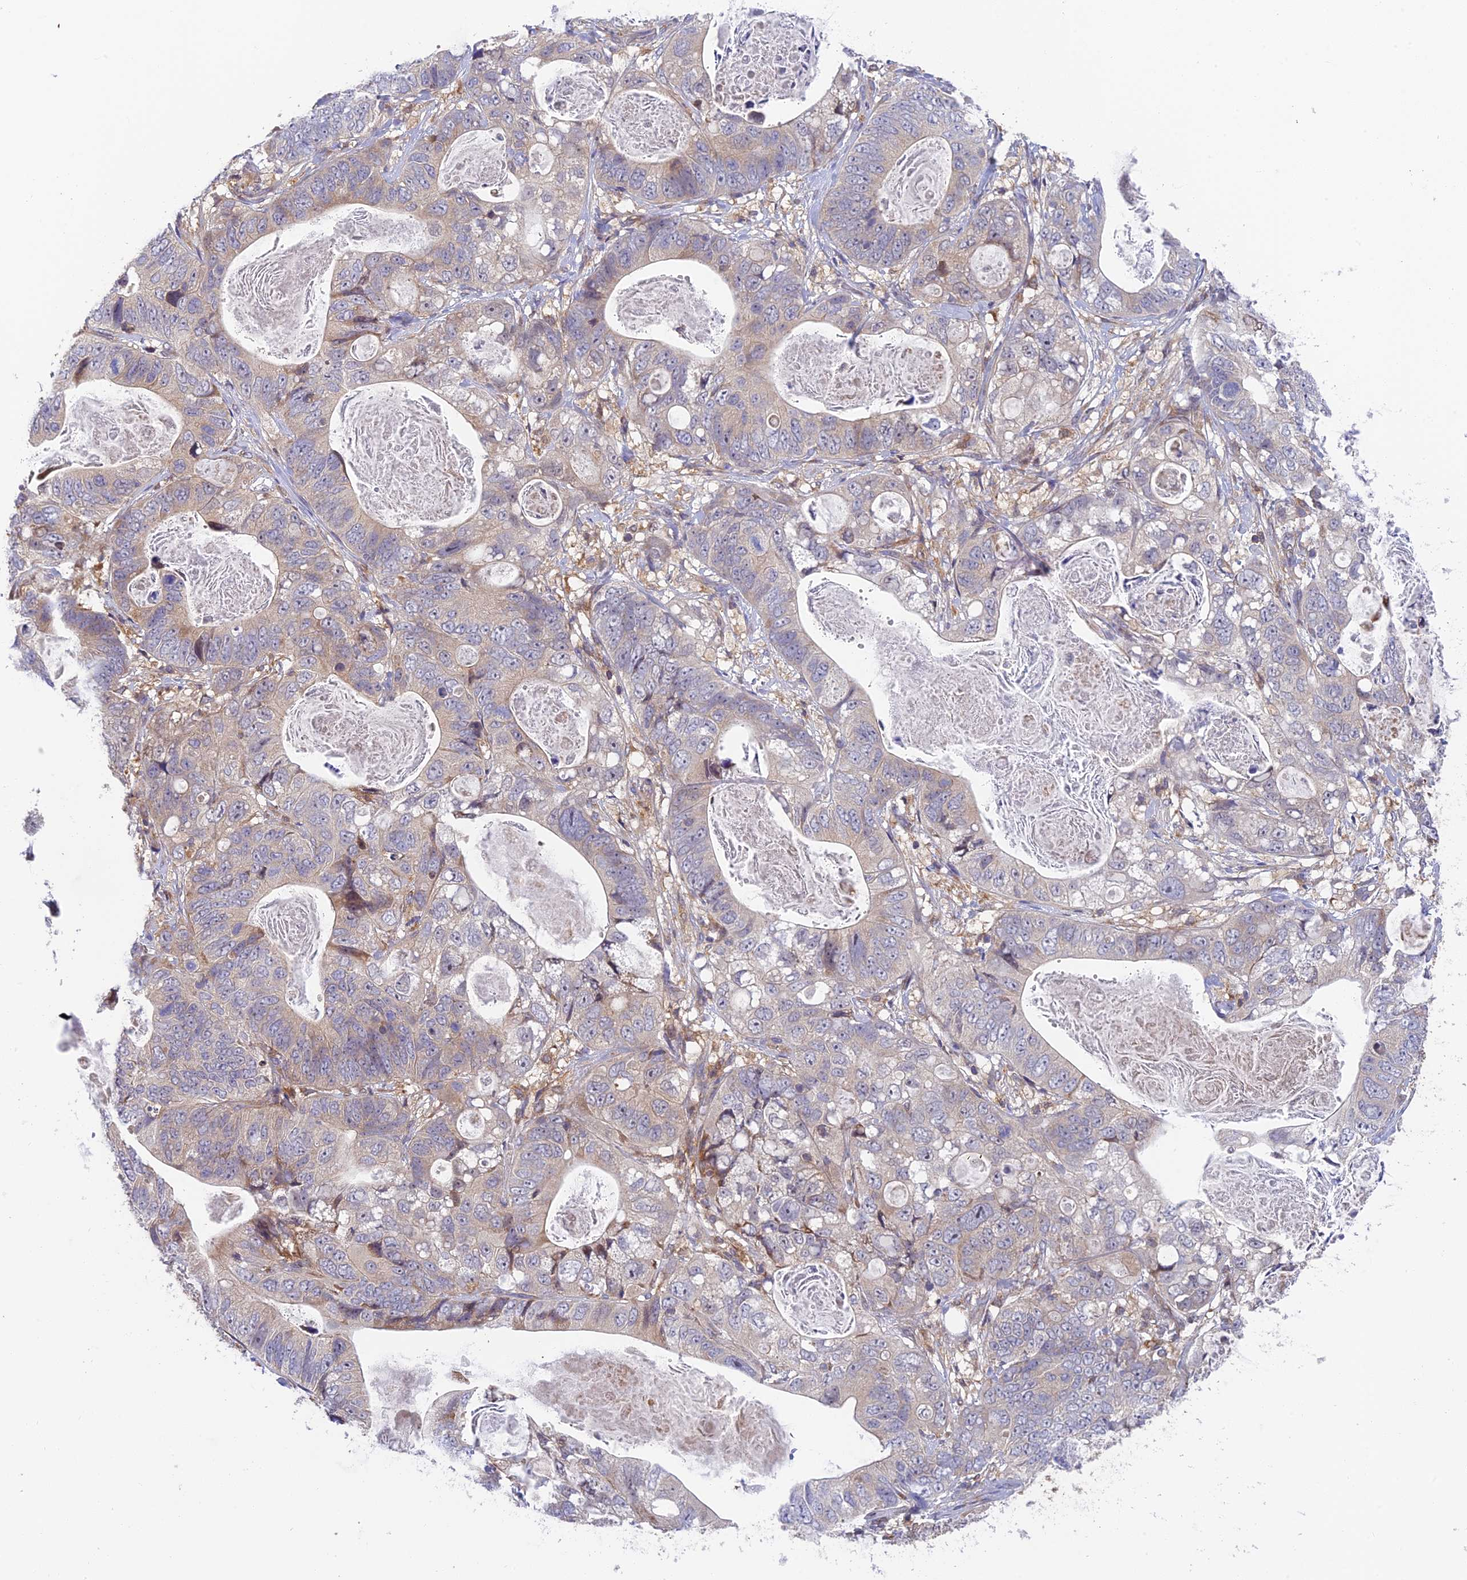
{"staining": {"intensity": "weak", "quantity": "<25%", "location": "cytoplasmic/membranous"}, "tissue": "stomach cancer", "cell_type": "Tumor cells", "image_type": "cancer", "snomed": [{"axis": "morphology", "description": "Normal tissue, NOS"}, {"axis": "morphology", "description": "Adenocarcinoma, NOS"}, {"axis": "topography", "description": "Stomach"}], "caption": "This is an immunohistochemistry (IHC) histopathology image of human stomach cancer. There is no staining in tumor cells.", "gene": "IPO5", "patient": {"sex": "female", "age": 89}}